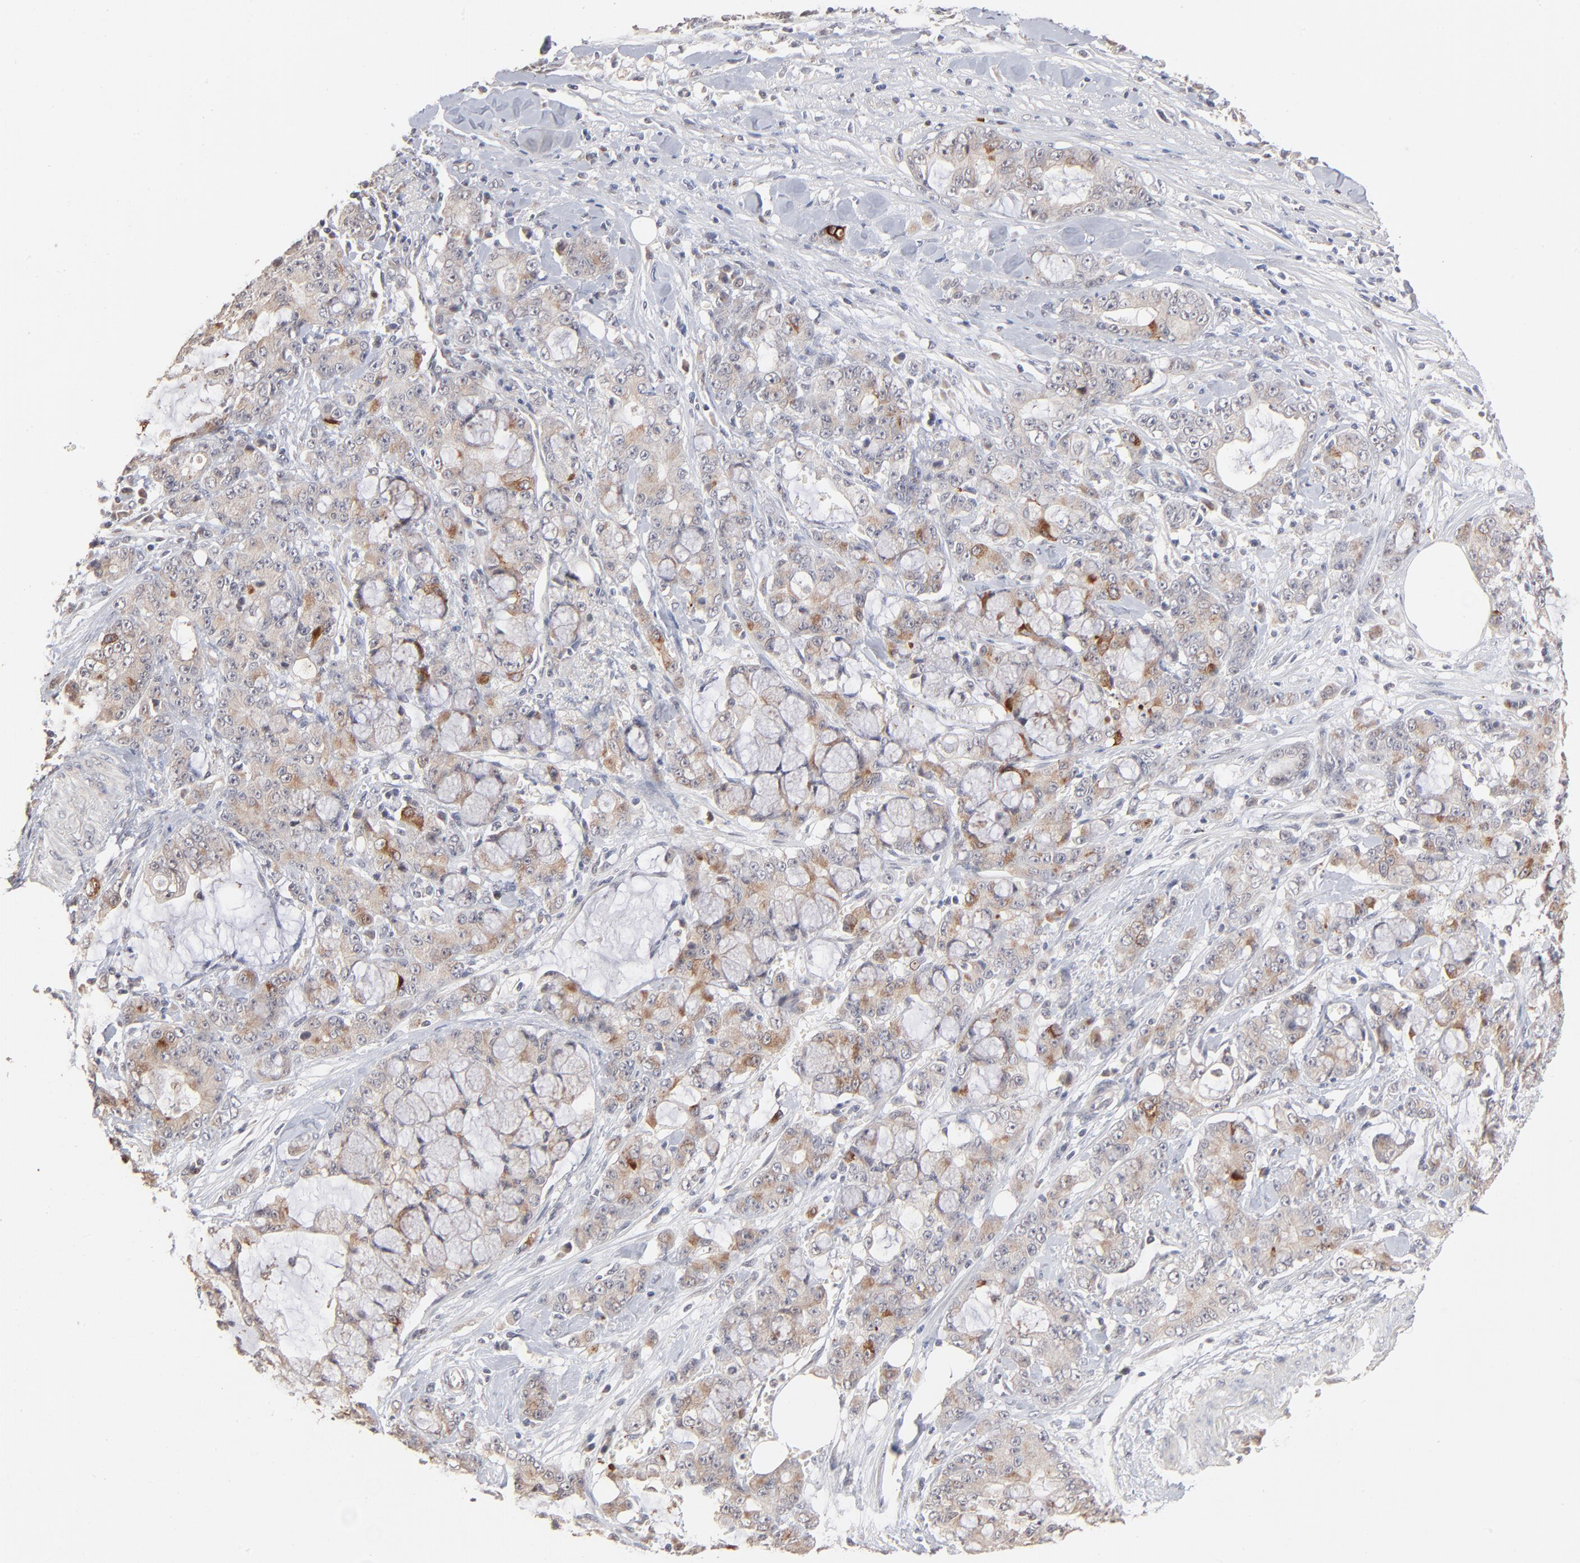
{"staining": {"intensity": "moderate", "quantity": "<25%", "location": "cytoplasmic/membranous"}, "tissue": "pancreatic cancer", "cell_type": "Tumor cells", "image_type": "cancer", "snomed": [{"axis": "morphology", "description": "Adenocarcinoma, NOS"}, {"axis": "topography", "description": "Pancreas"}], "caption": "Protein analysis of pancreatic adenocarcinoma tissue shows moderate cytoplasmic/membranous expression in approximately <25% of tumor cells.", "gene": "MSL2", "patient": {"sex": "female", "age": 73}}